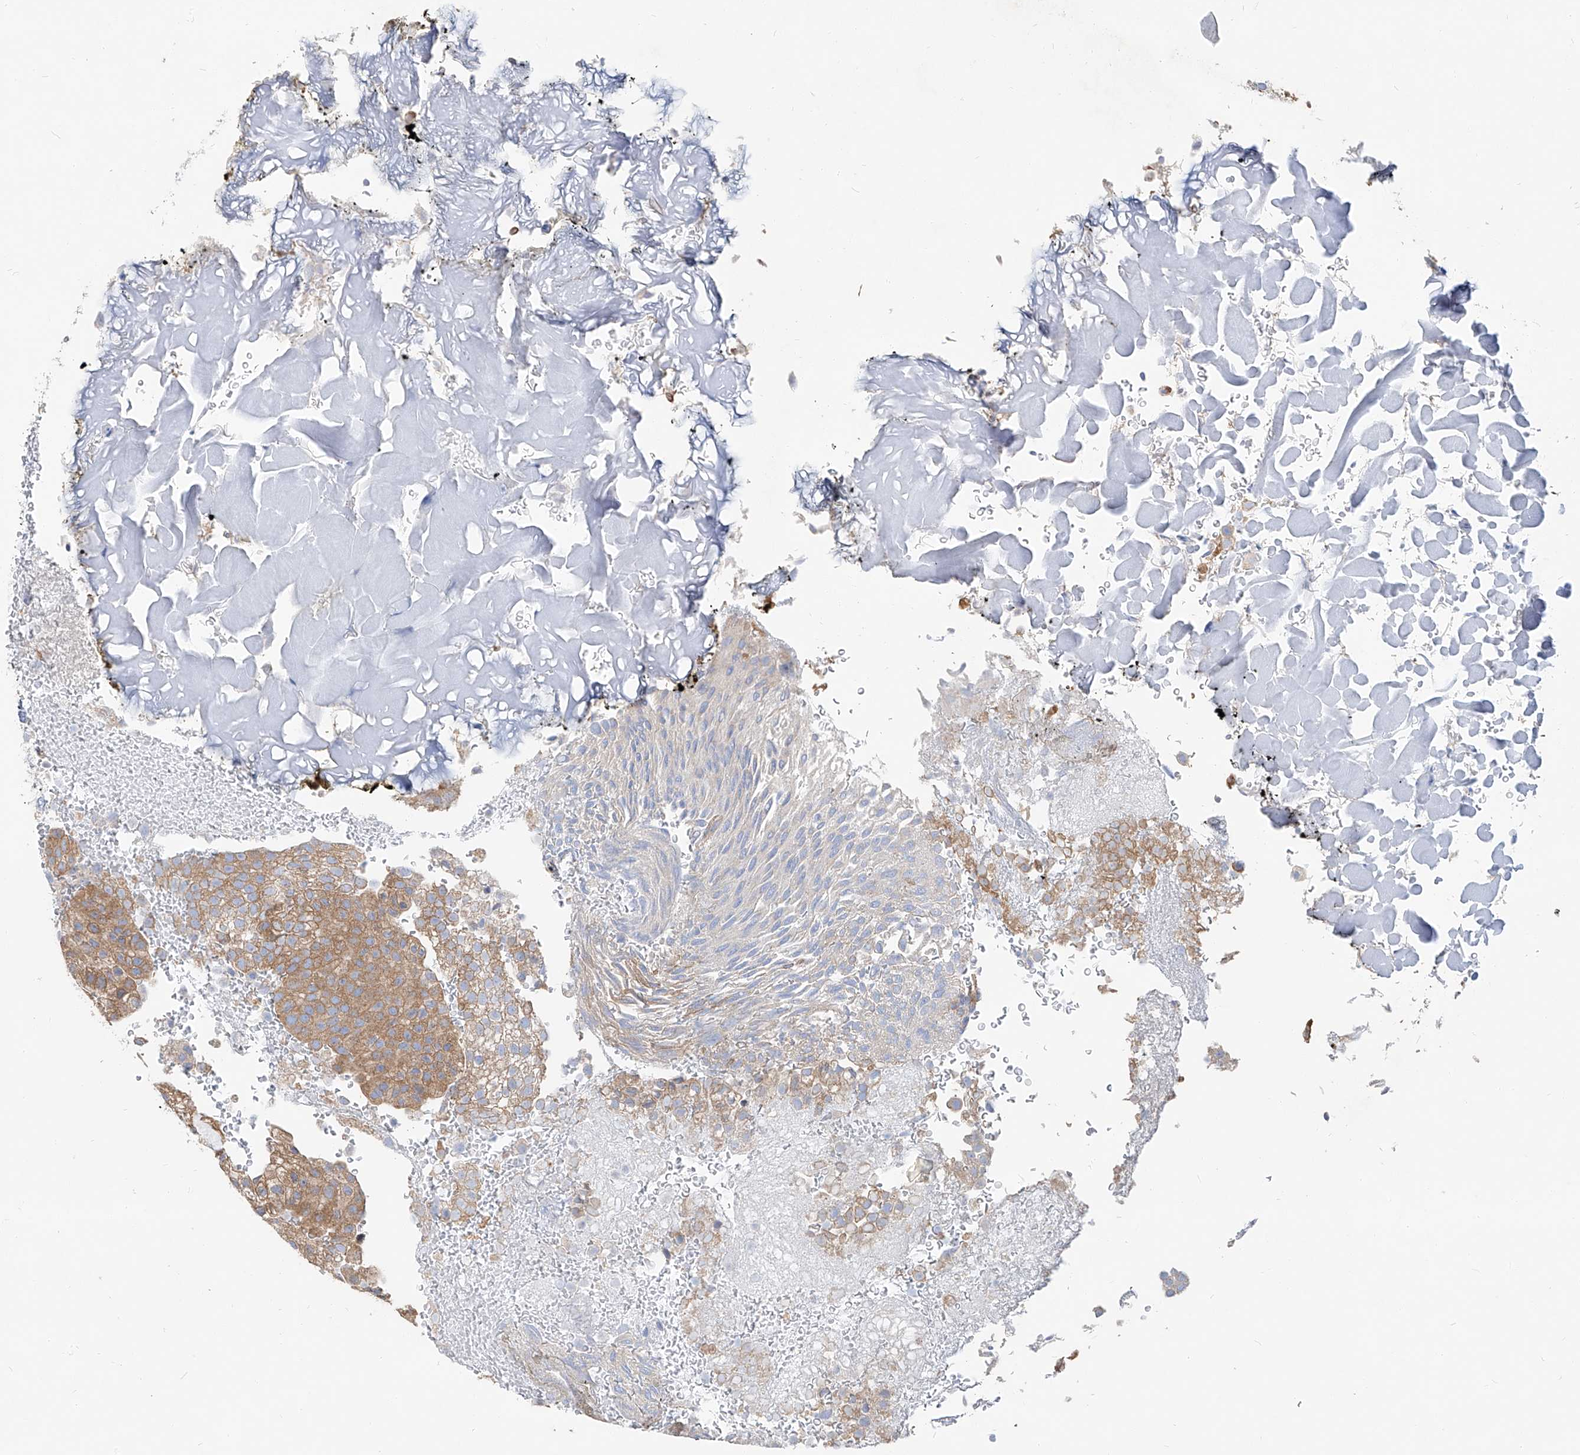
{"staining": {"intensity": "moderate", "quantity": "<25%", "location": "cytoplasmic/membranous"}, "tissue": "urothelial cancer", "cell_type": "Tumor cells", "image_type": "cancer", "snomed": [{"axis": "morphology", "description": "Urothelial carcinoma, Low grade"}, {"axis": "topography", "description": "Urinary bladder"}], "caption": "This photomicrograph displays immunohistochemistry staining of human urothelial cancer, with low moderate cytoplasmic/membranous staining in approximately <25% of tumor cells.", "gene": "UFL1", "patient": {"sex": "male", "age": 78}}